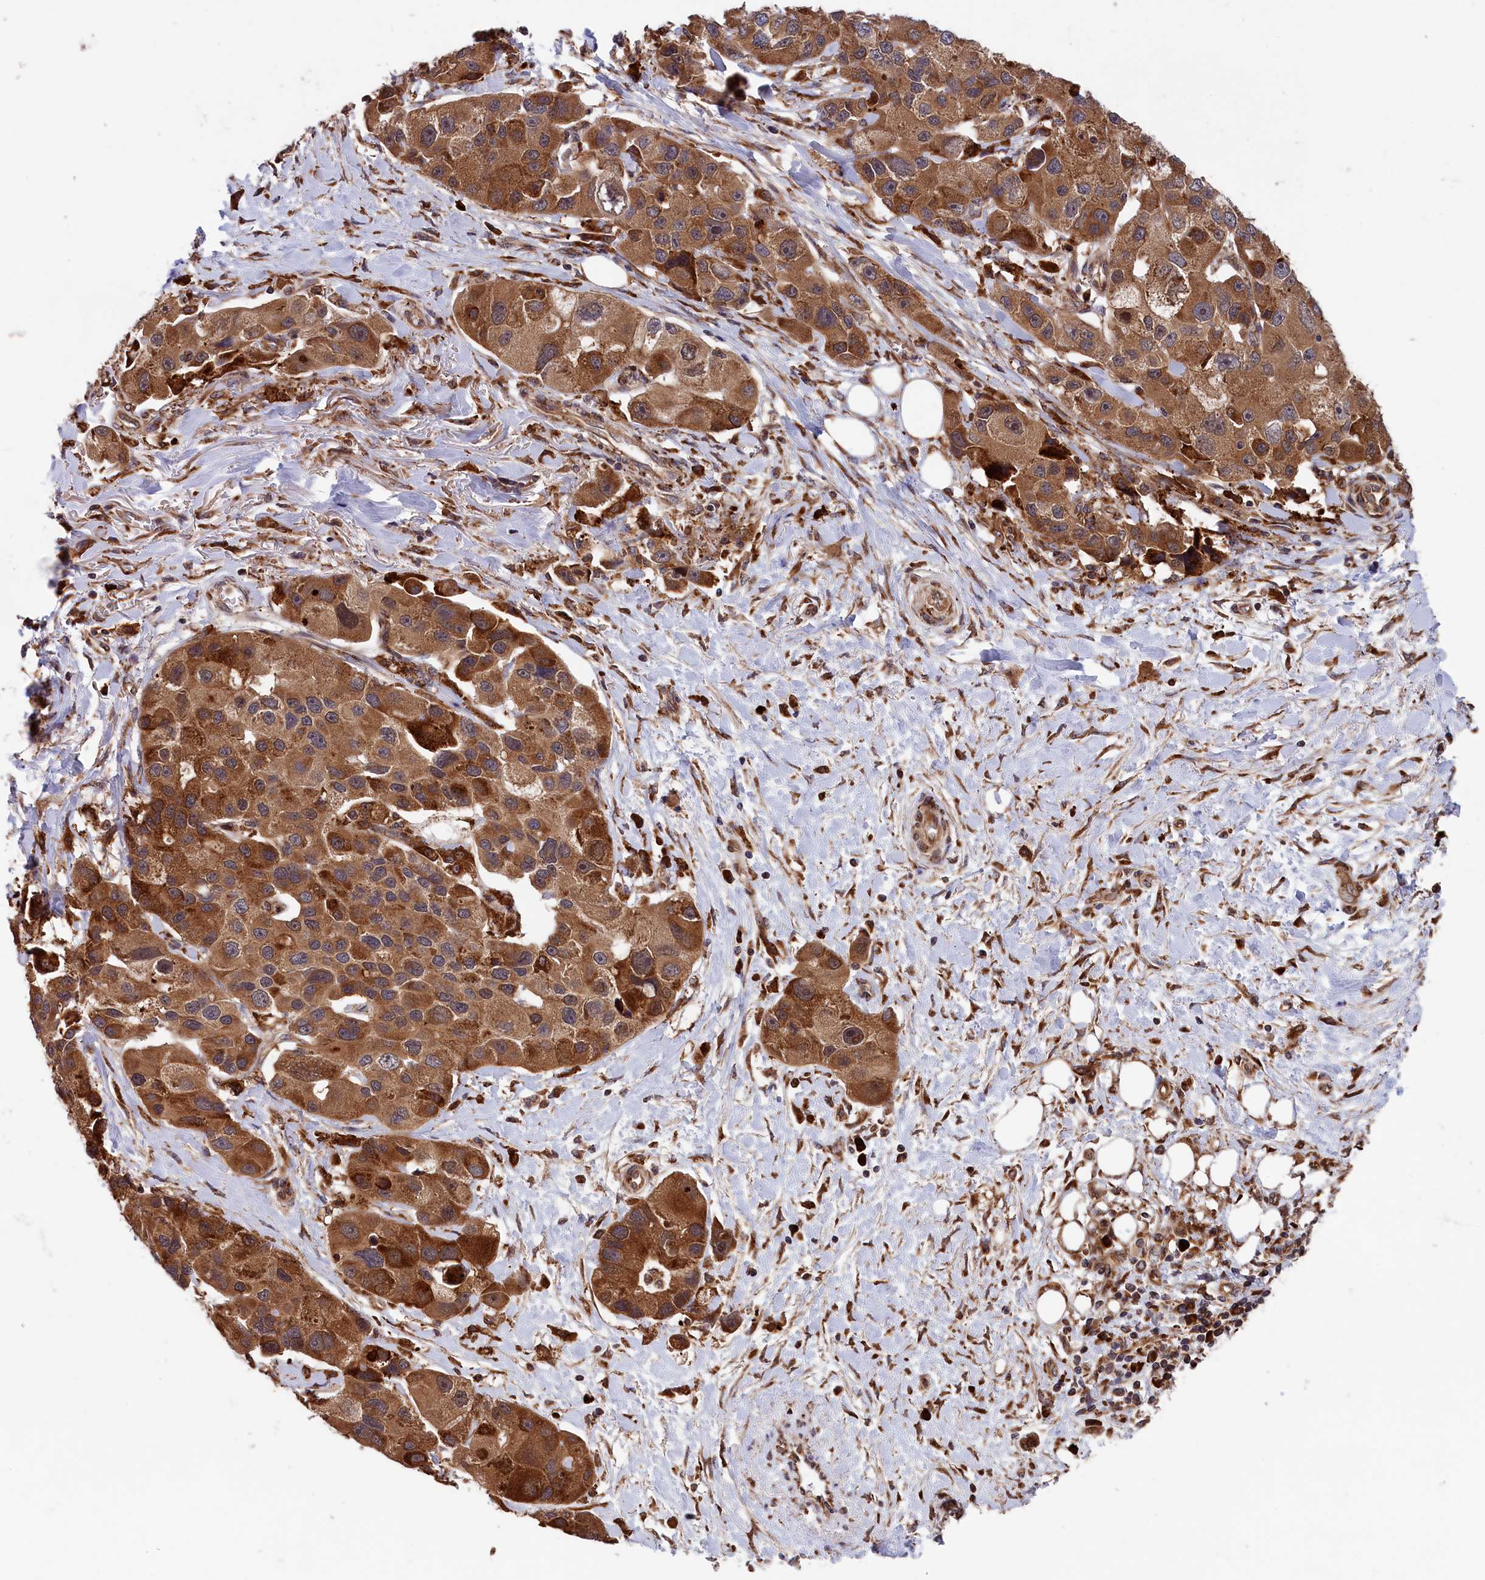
{"staining": {"intensity": "strong", "quantity": ">75%", "location": "cytoplasmic/membranous"}, "tissue": "lung cancer", "cell_type": "Tumor cells", "image_type": "cancer", "snomed": [{"axis": "morphology", "description": "Adenocarcinoma, NOS"}, {"axis": "topography", "description": "Lung"}], "caption": "The micrograph reveals a brown stain indicating the presence of a protein in the cytoplasmic/membranous of tumor cells in lung cancer (adenocarcinoma).", "gene": "PLA2G4C", "patient": {"sex": "female", "age": 54}}